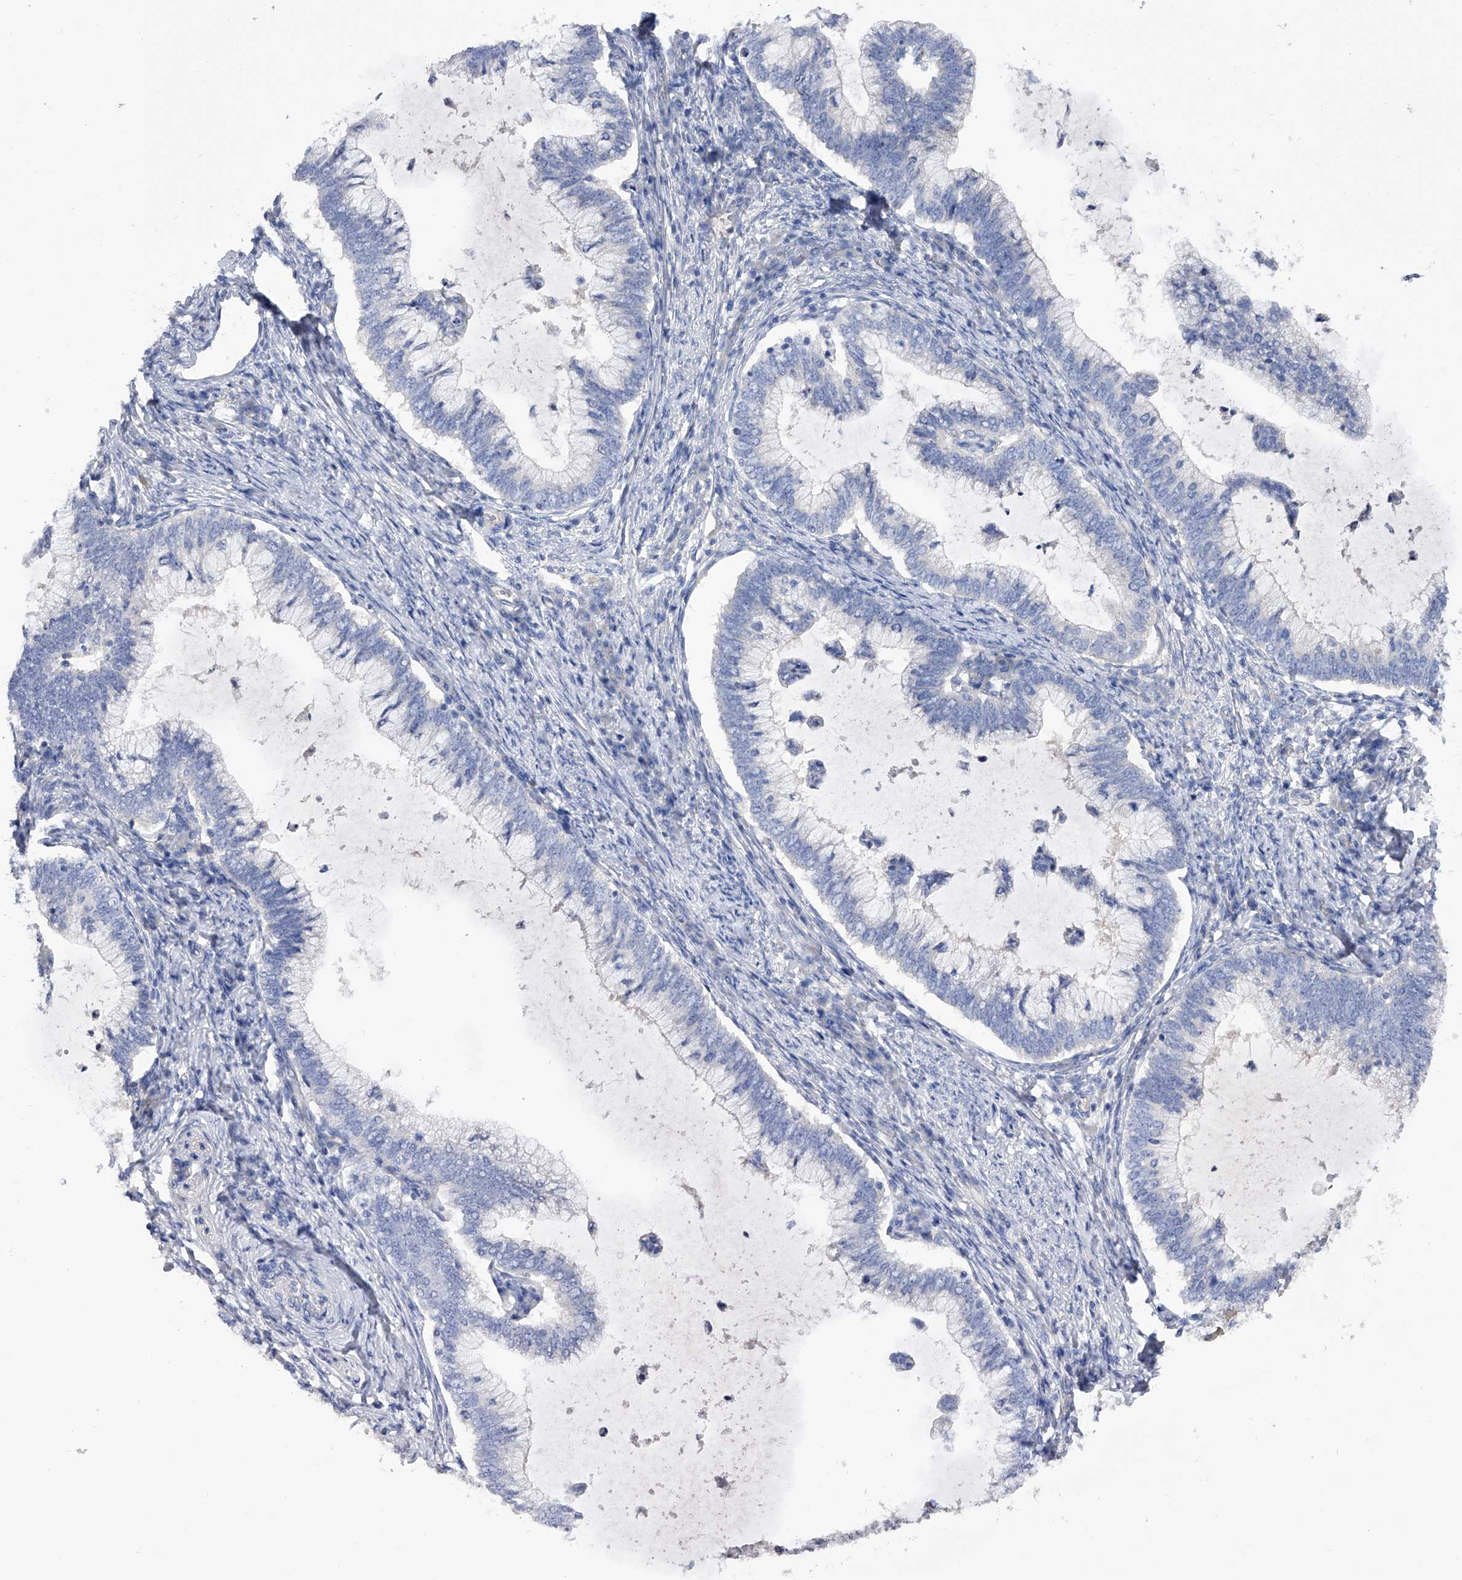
{"staining": {"intensity": "negative", "quantity": "none", "location": "none"}, "tissue": "cervical cancer", "cell_type": "Tumor cells", "image_type": "cancer", "snomed": [{"axis": "morphology", "description": "Adenocarcinoma, NOS"}, {"axis": "topography", "description": "Cervix"}], "caption": "Protein analysis of cervical cancer (adenocarcinoma) shows no significant staining in tumor cells.", "gene": "RWDD2A", "patient": {"sex": "female", "age": 36}}